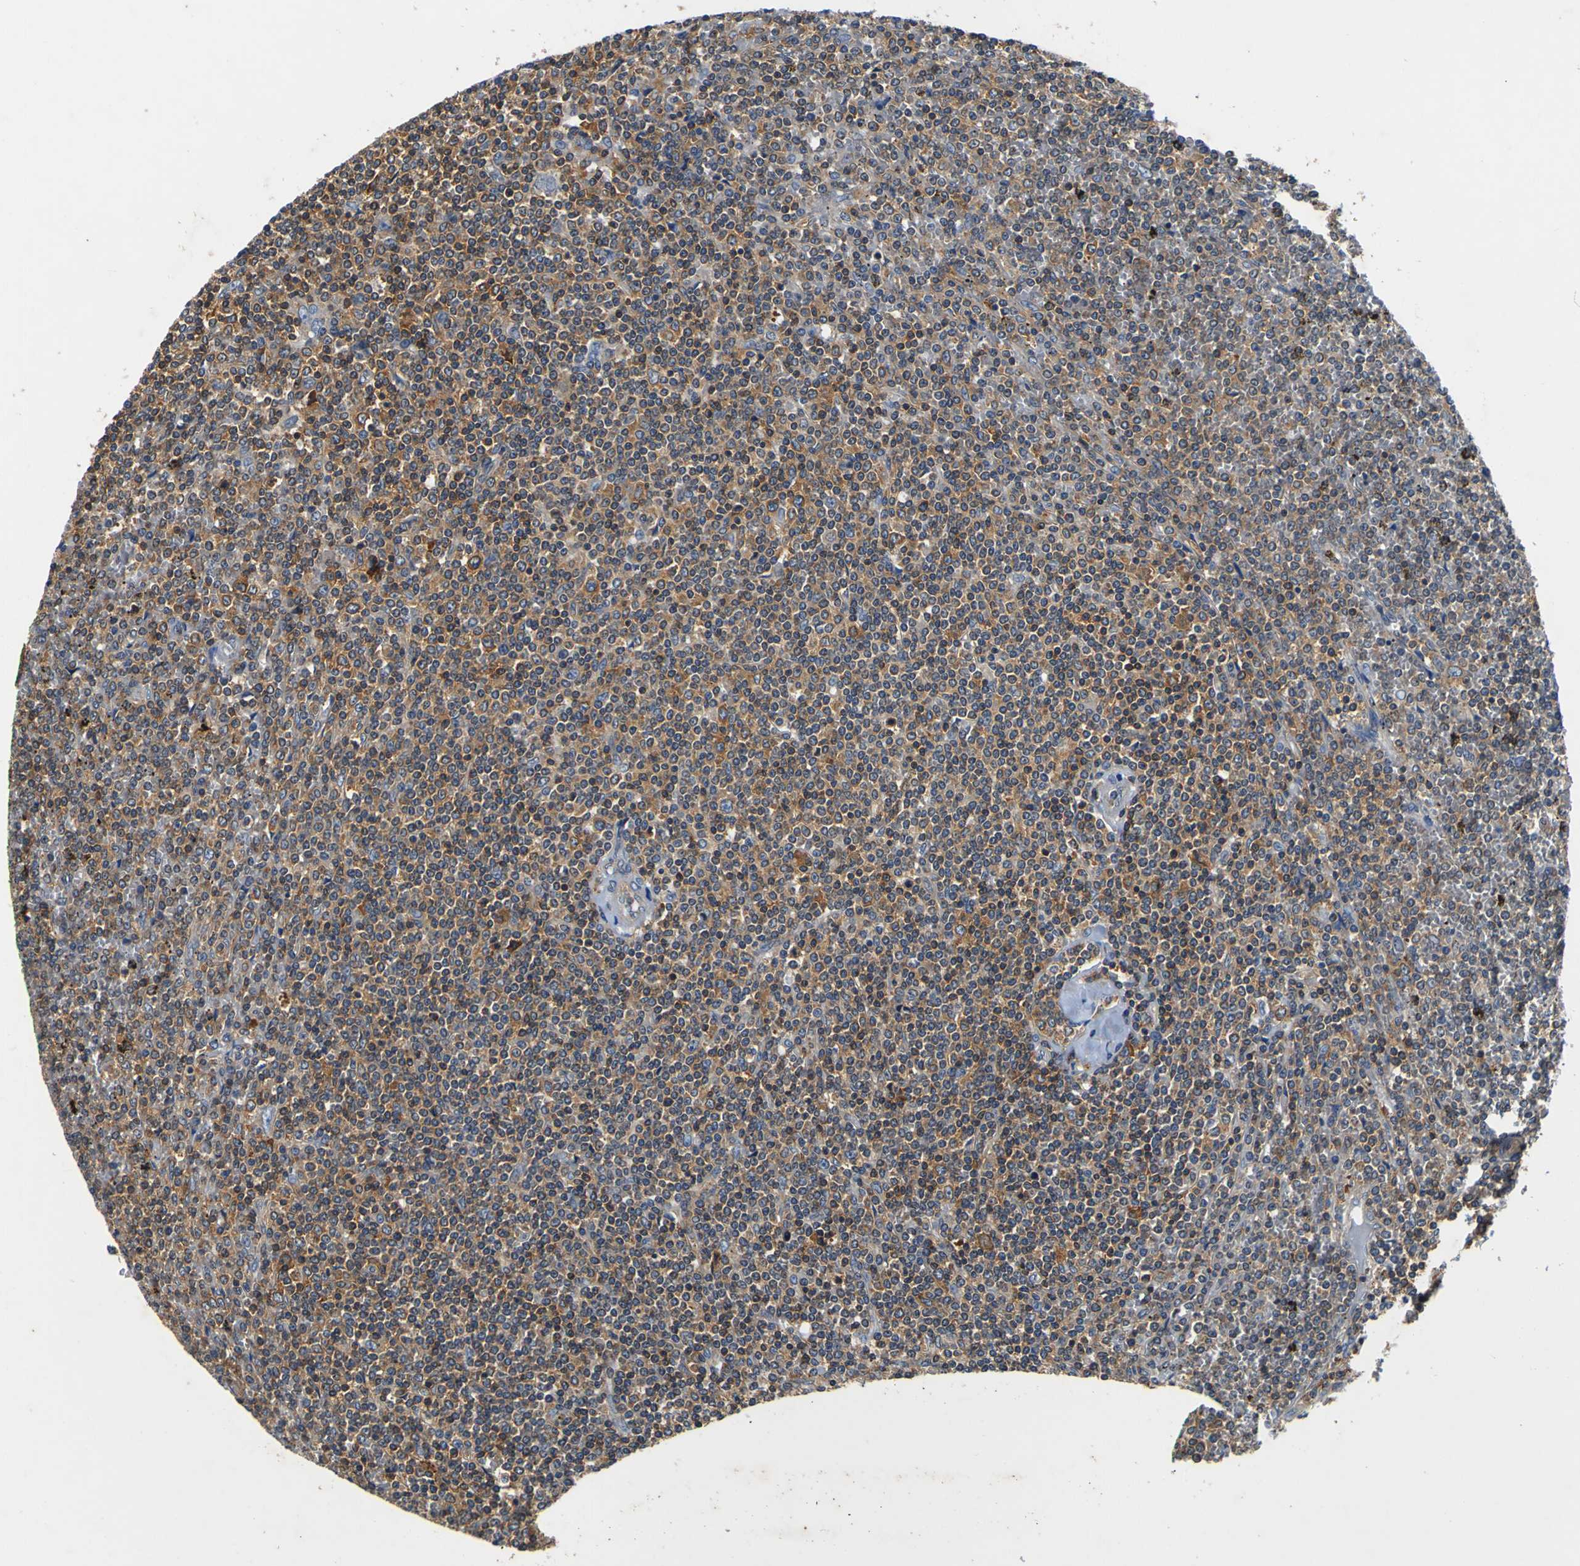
{"staining": {"intensity": "moderate", "quantity": "25%-75%", "location": "cytoplasmic/membranous"}, "tissue": "lymphoma", "cell_type": "Tumor cells", "image_type": "cancer", "snomed": [{"axis": "morphology", "description": "Malignant lymphoma, non-Hodgkin's type, Low grade"}, {"axis": "topography", "description": "Spleen"}], "caption": "Immunohistochemical staining of human lymphoma reveals medium levels of moderate cytoplasmic/membranous protein positivity in approximately 25%-75% of tumor cells.", "gene": "CNR2", "patient": {"sex": "female", "age": 19}}